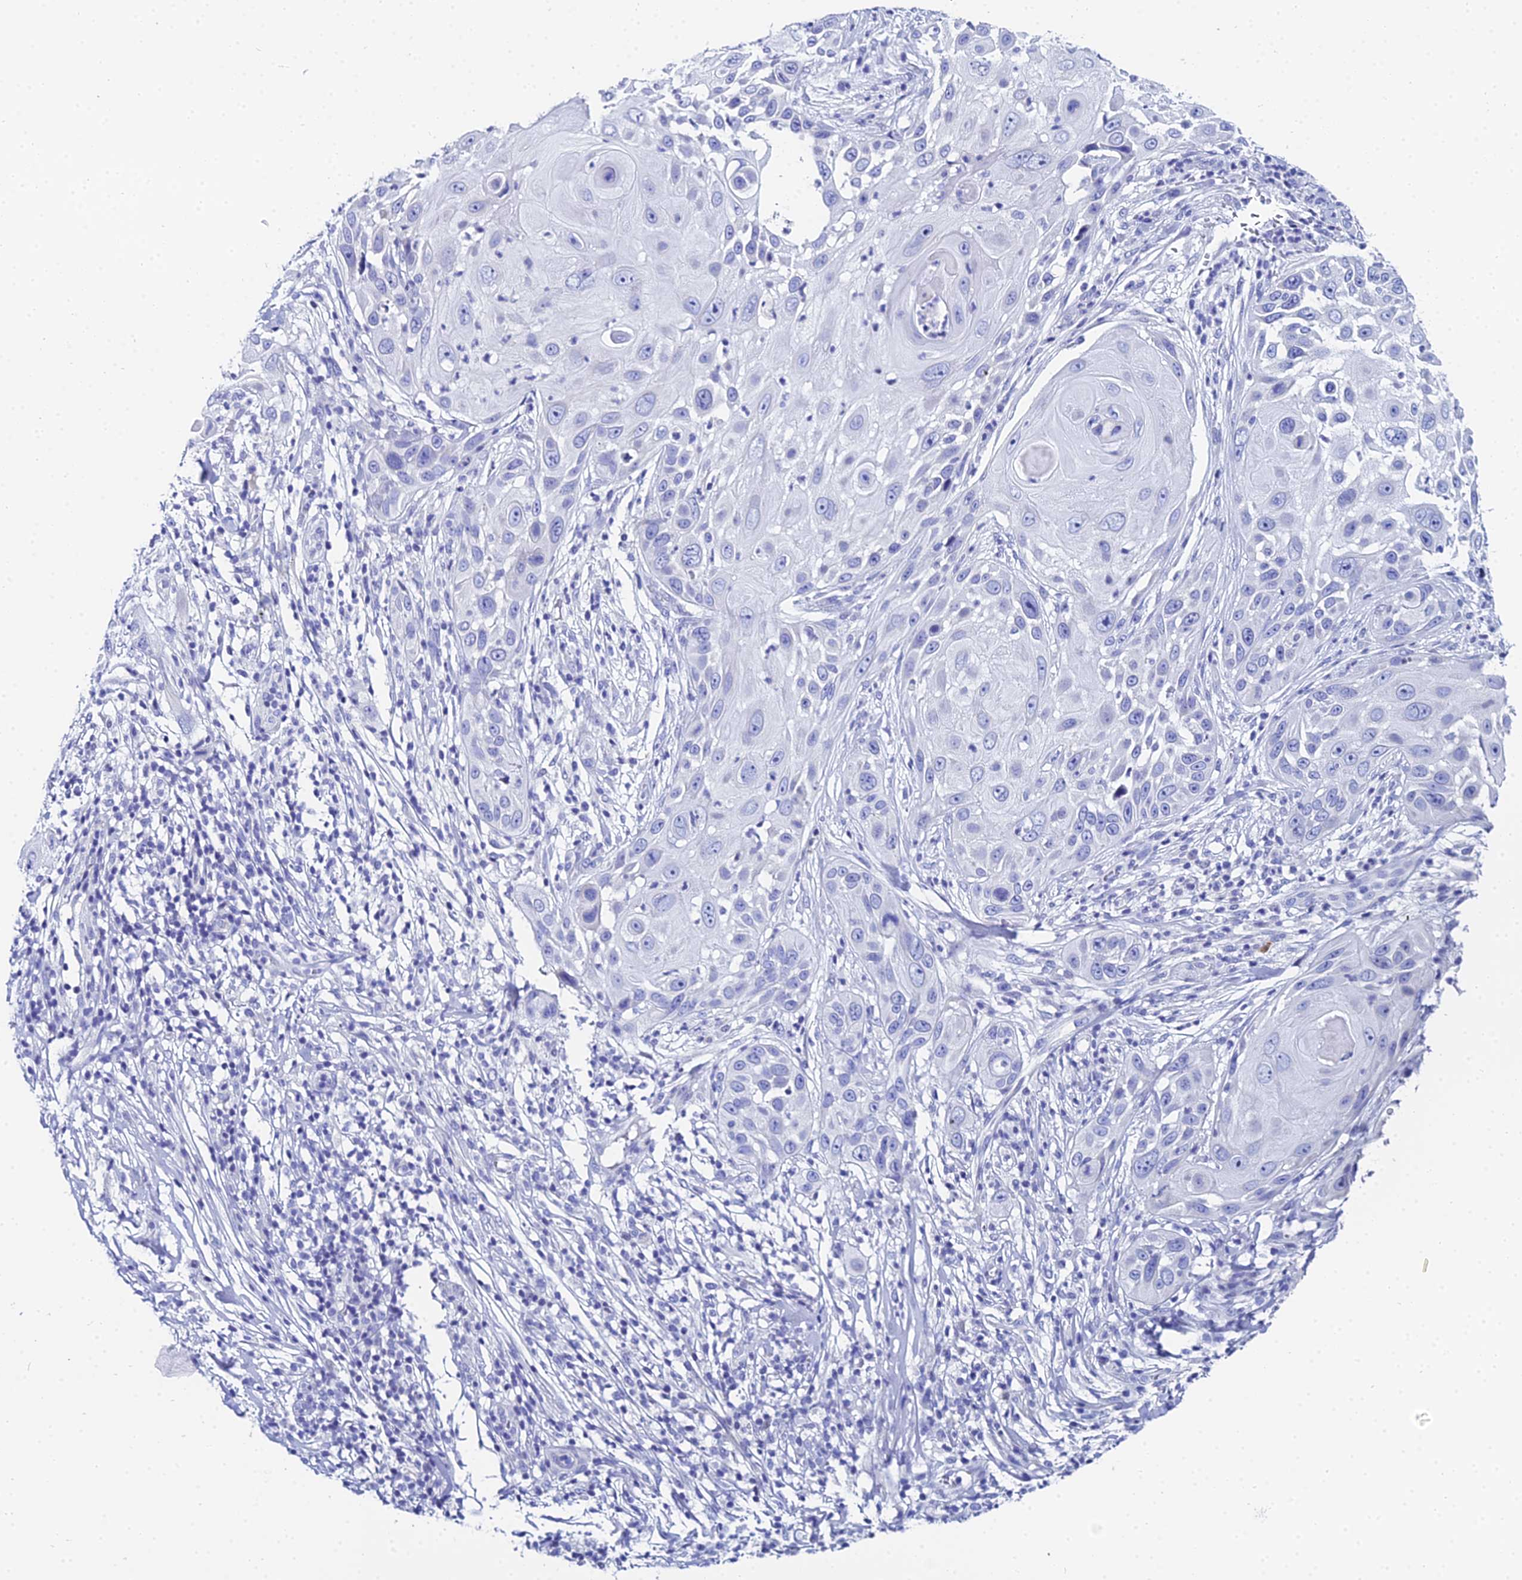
{"staining": {"intensity": "negative", "quantity": "none", "location": "none"}, "tissue": "skin cancer", "cell_type": "Tumor cells", "image_type": "cancer", "snomed": [{"axis": "morphology", "description": "Squamous cell carcinoma, NOS"}, {"axis": "topography", "description": "Skin"}], "caption": "There is no significant positivity in tumor cells of skin cancer.", "gene": "OCM", "patient": {"sex": "female", "age": 44}}